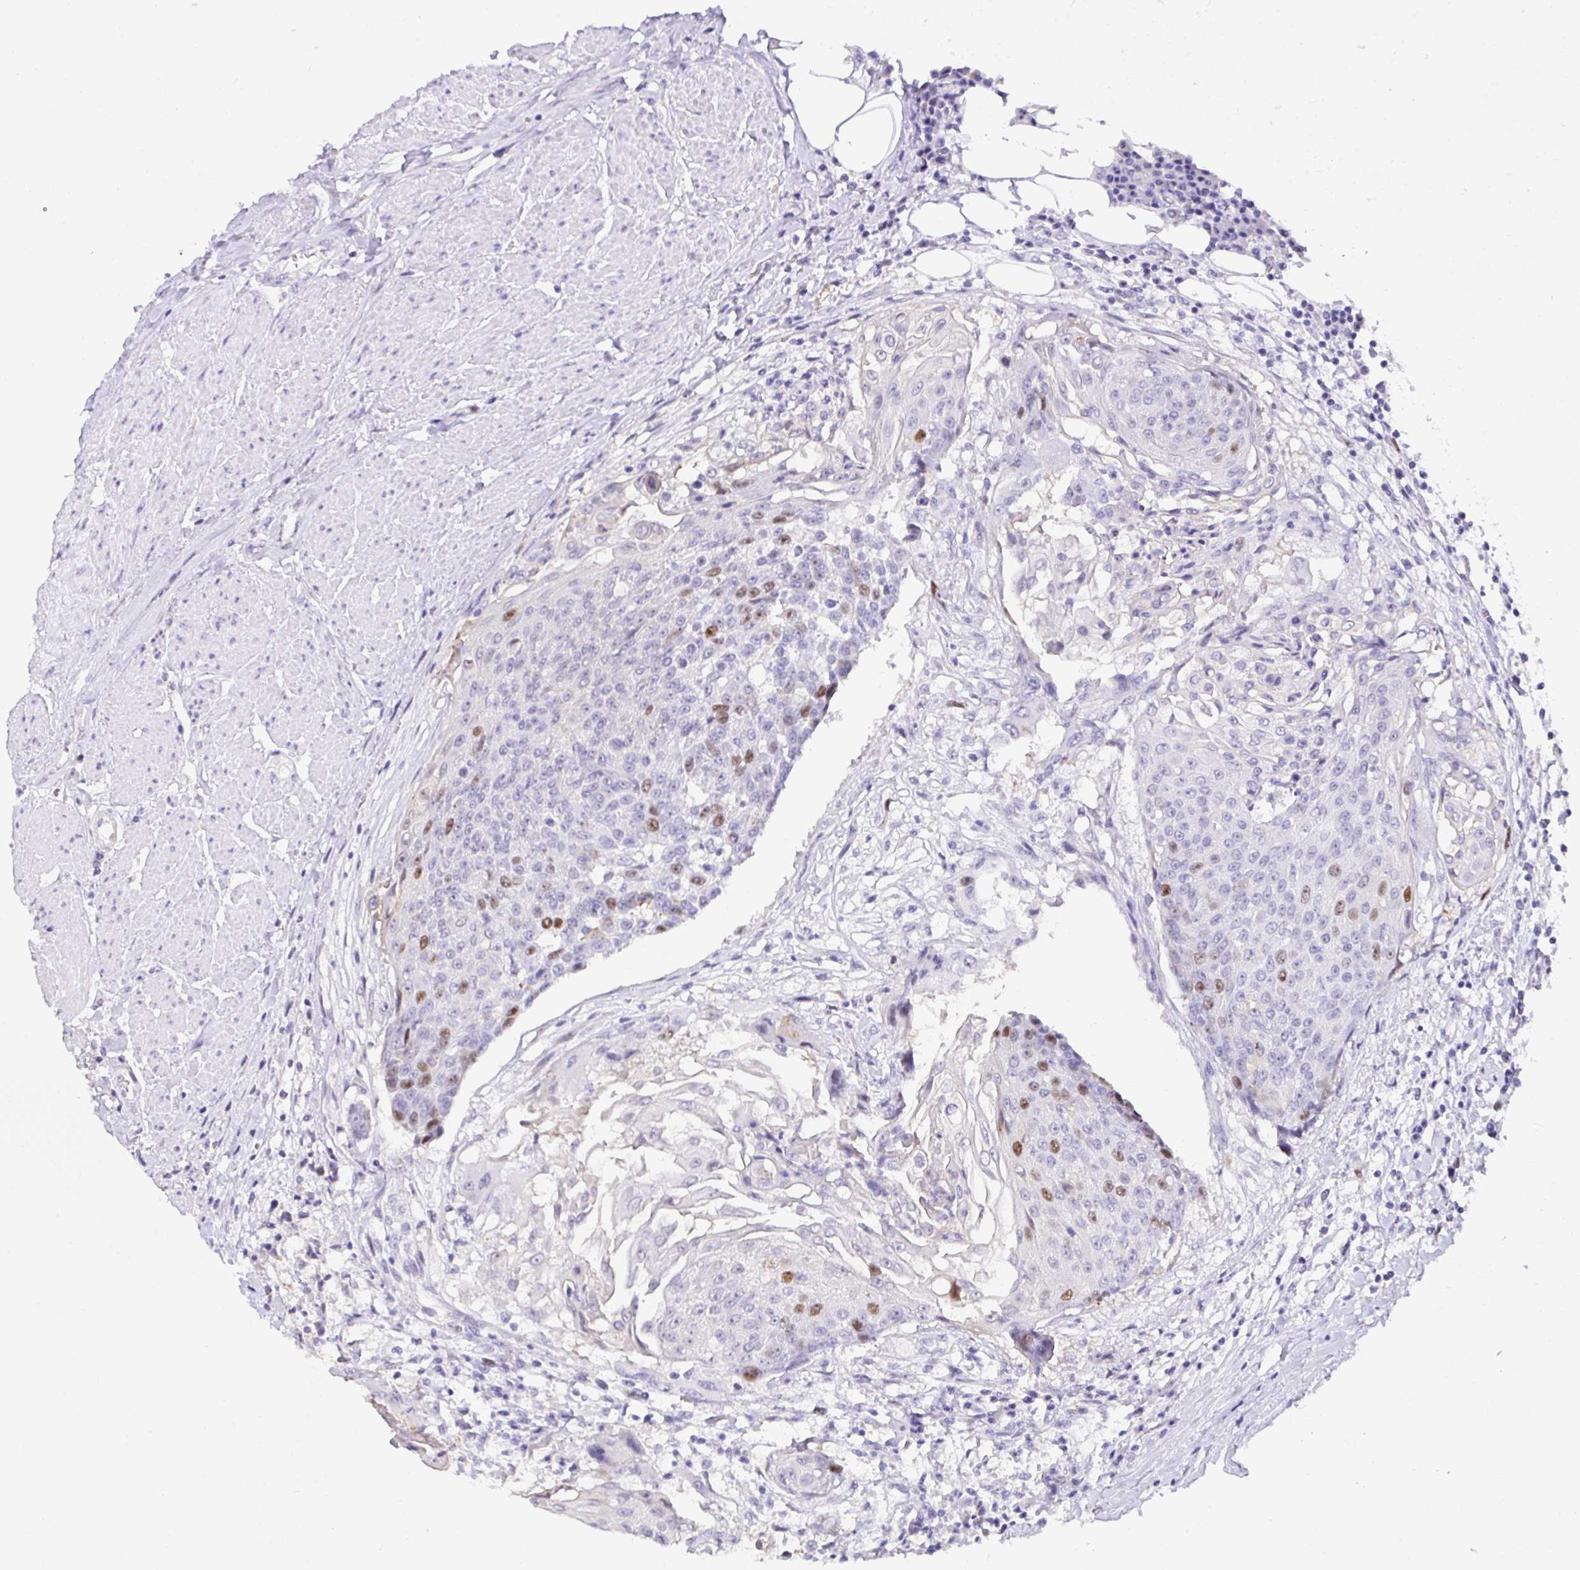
{"staining": {"intensity": "moderate", "quantity": "25%-75%", "location": "nuclear"}, "tissue": "urothelial cancer", "cell_type": "Tumor cells", "image_type": "cancer", "snomed": [{"axis": "morphology", "description": "Urothelial carcinoma, High grade"}, {"axis": "topography", "description": "Urinary bladder"}], "caption": "Brown immunohistochemical staining in human urothelial carcinoma (high-grade) displays moderate nuclear positivity in approximately 25%-75% of tumor cells.", "gene": "ANLN", "patient": {"sex": "female", "age": 63}}